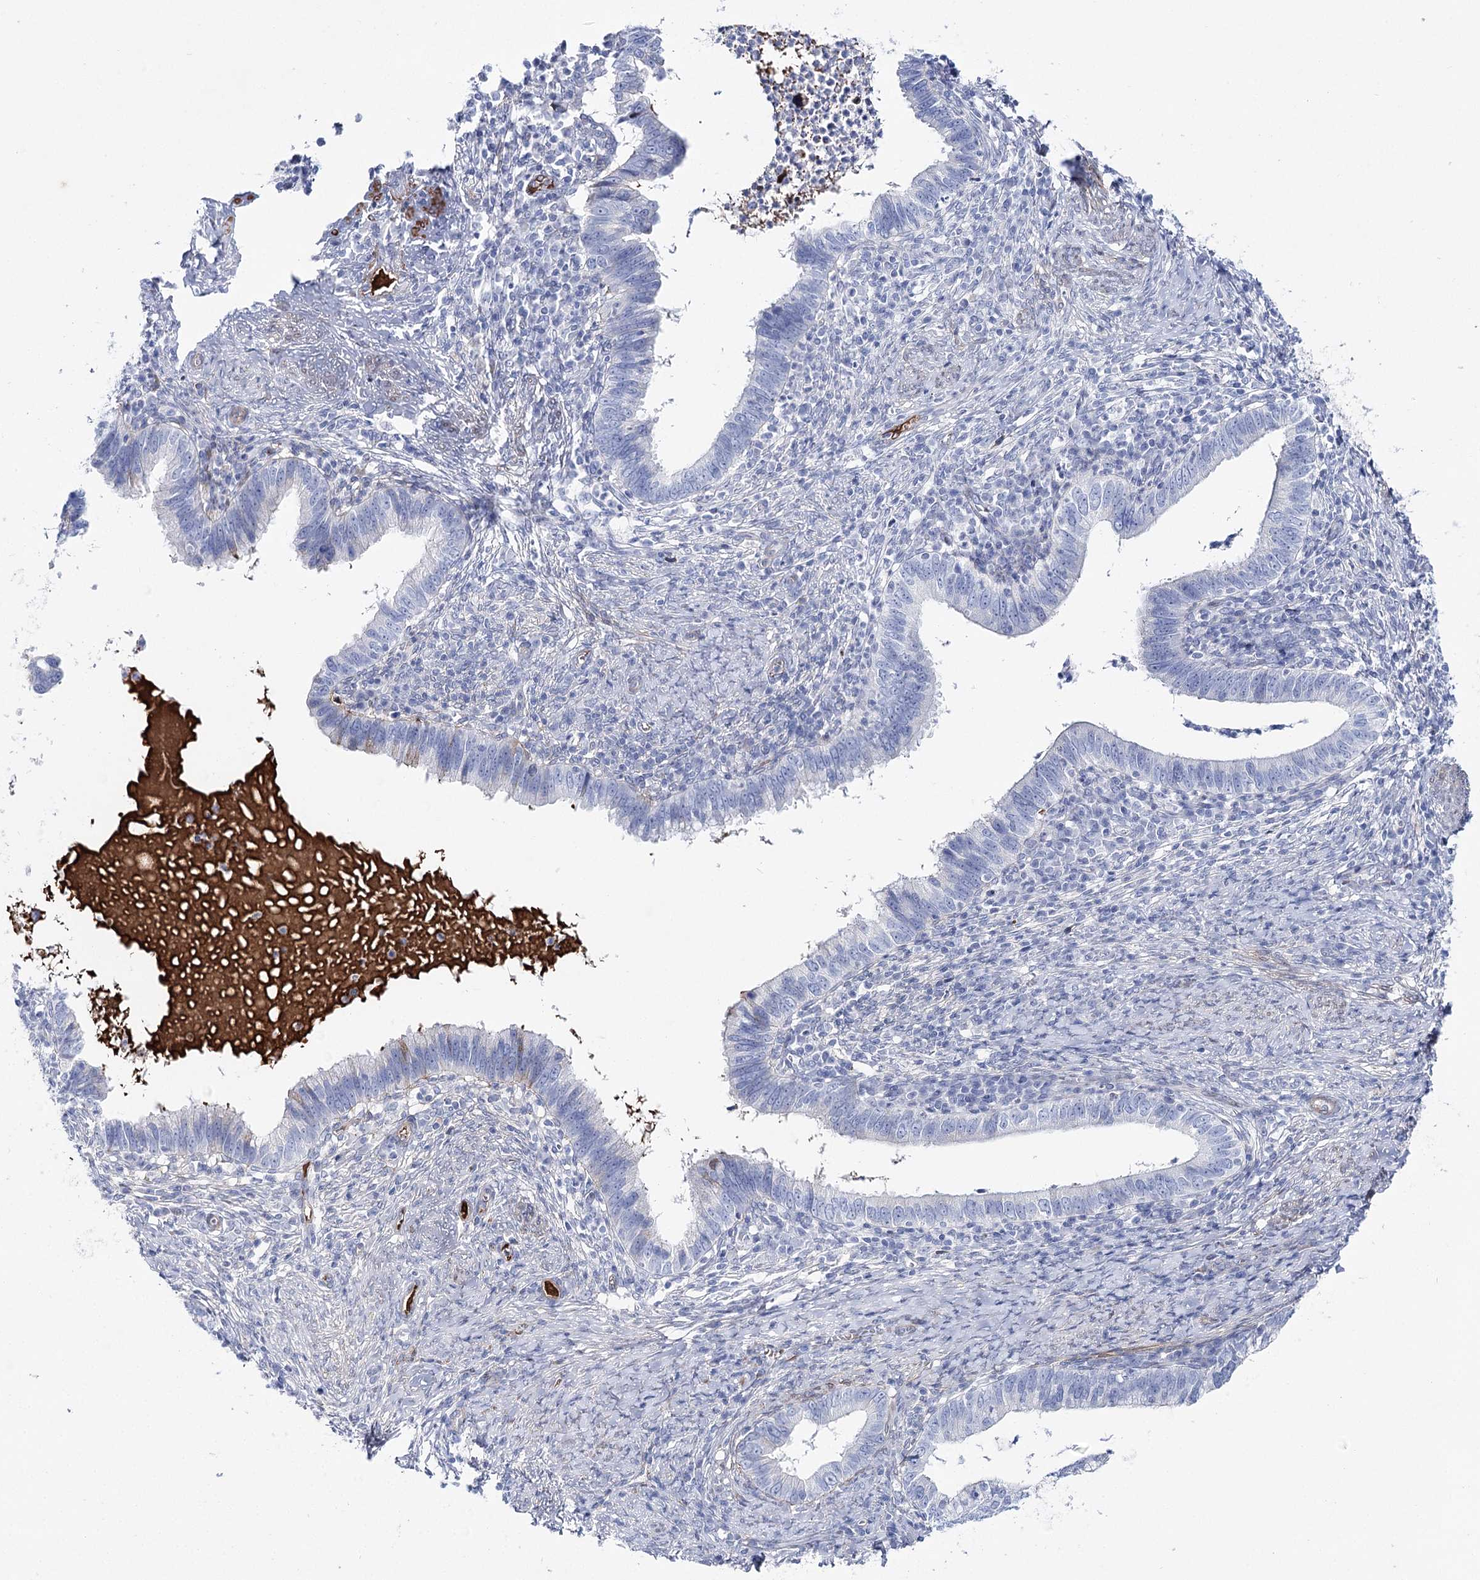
{"staining": {"intensity": "negative", "quantity": "none", "location": "none"}, "tissue": "cervical cancer", "cell_type": "Tumor cells", "image_type": "cancer", "snomed": [{"axis": "morphology", "description": "Adenocarcinoma, NOS"}, {"axis": "topography", "description": "Cervix"}], "caption": "This is a micrograph of IHC staining of adenocarcinoma (cervical), which shows no expression in tumor cells.", "gene": "ANKRD23", "patient": {"sex": "female", "age": 36}}